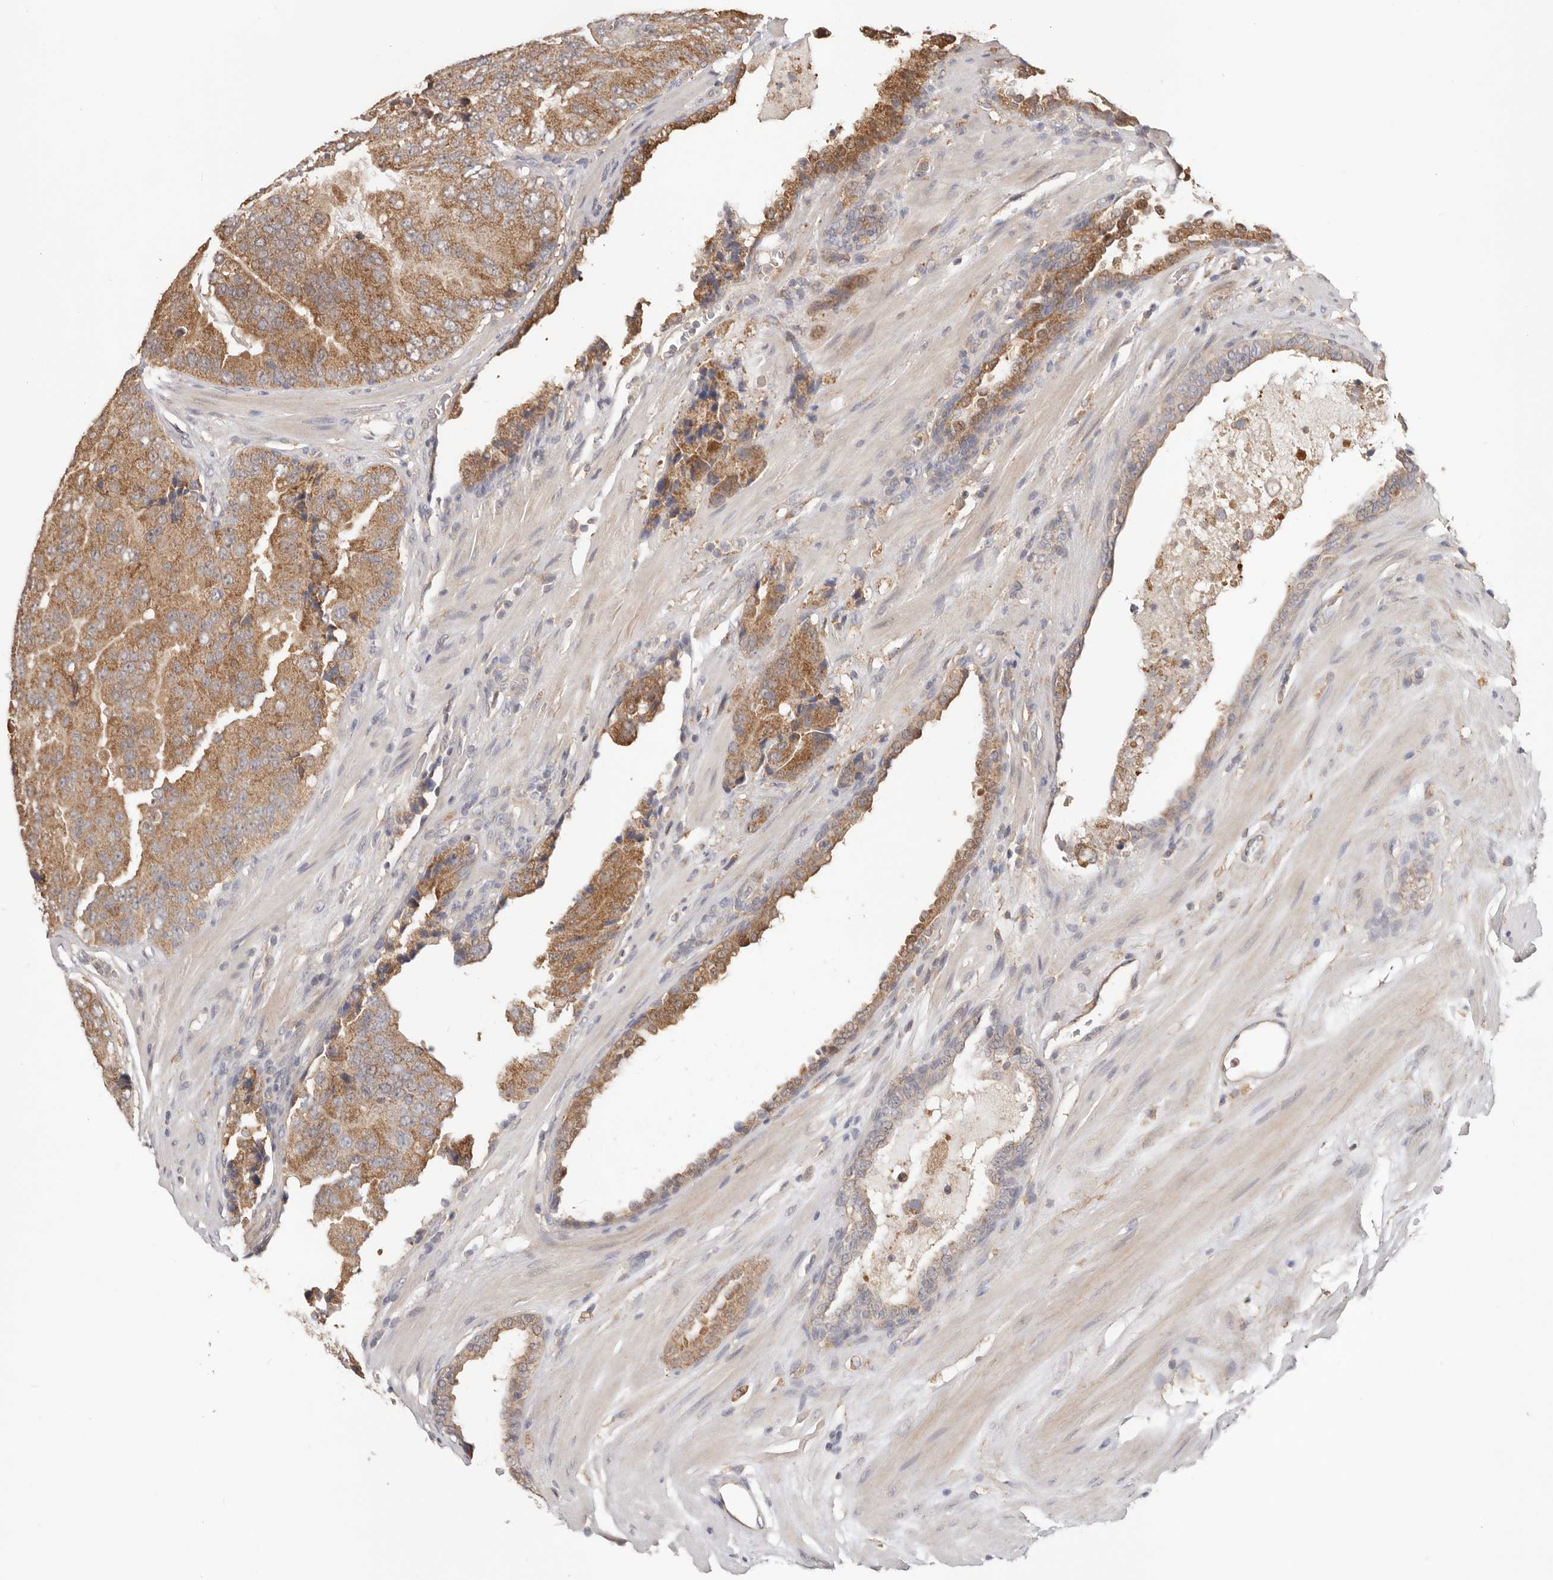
{"staining": {"intensity": "moderate", "quantity": ">75%", "location": "cytoplasmic/membranous"}, "tissue": "prostate cancer", "cell_type": "Tumor cells", "image_type": "cancer", "snomed": [{"axis": "morphology", "description": "Adenocarcinoma, High grade"}, {"axis": "topography", "description": "Prostate"}], "caption": "Protein staining of adenocarcinoma (high-grade) (prostate) tissue displays moderate cytoplasmic/membranous positivity in about >75% of tumor cells.", "gene": "LRP6", "patient": {"sex": "male", "age": 70}}